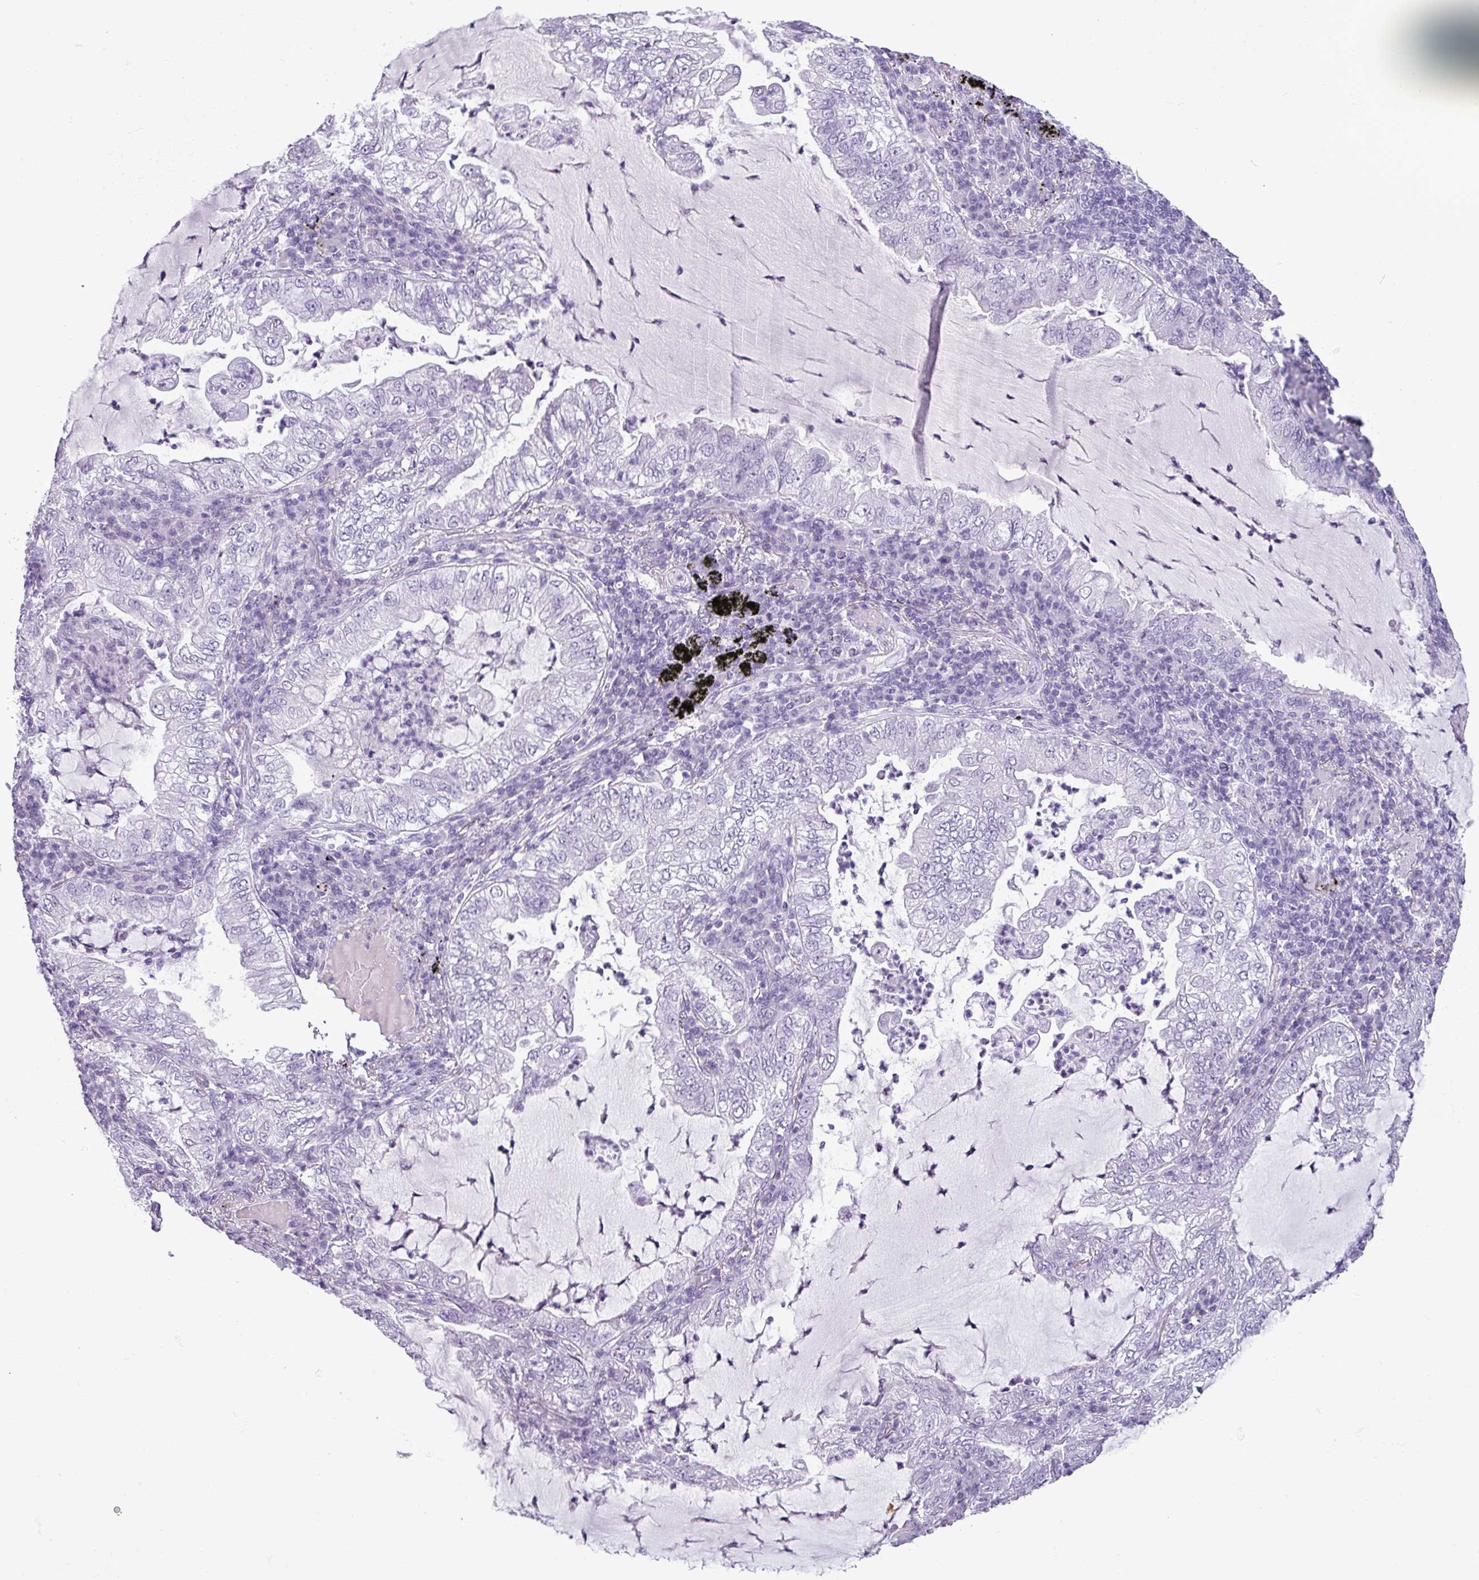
{"staining": {"intensity": "negative", "quantity": "none", "location": "none"}, "tissue": "lung cancer", "cell_type": "Tumor cells", "image_type": "cancer", "snomed": [{"axis": "morphology", "description": "Adenocarcinoma, NOS"}, {"axis": "topography", "description": "Lung"}], "caption": "Immunohistochemistry (IHC) micrograph of neoplastic tissue: lung cancer stained with DAB demonstrates no significant protein expression in tumor cells.", "gene": "CDH16", "patient": {"sex": "female", "age": 73}}